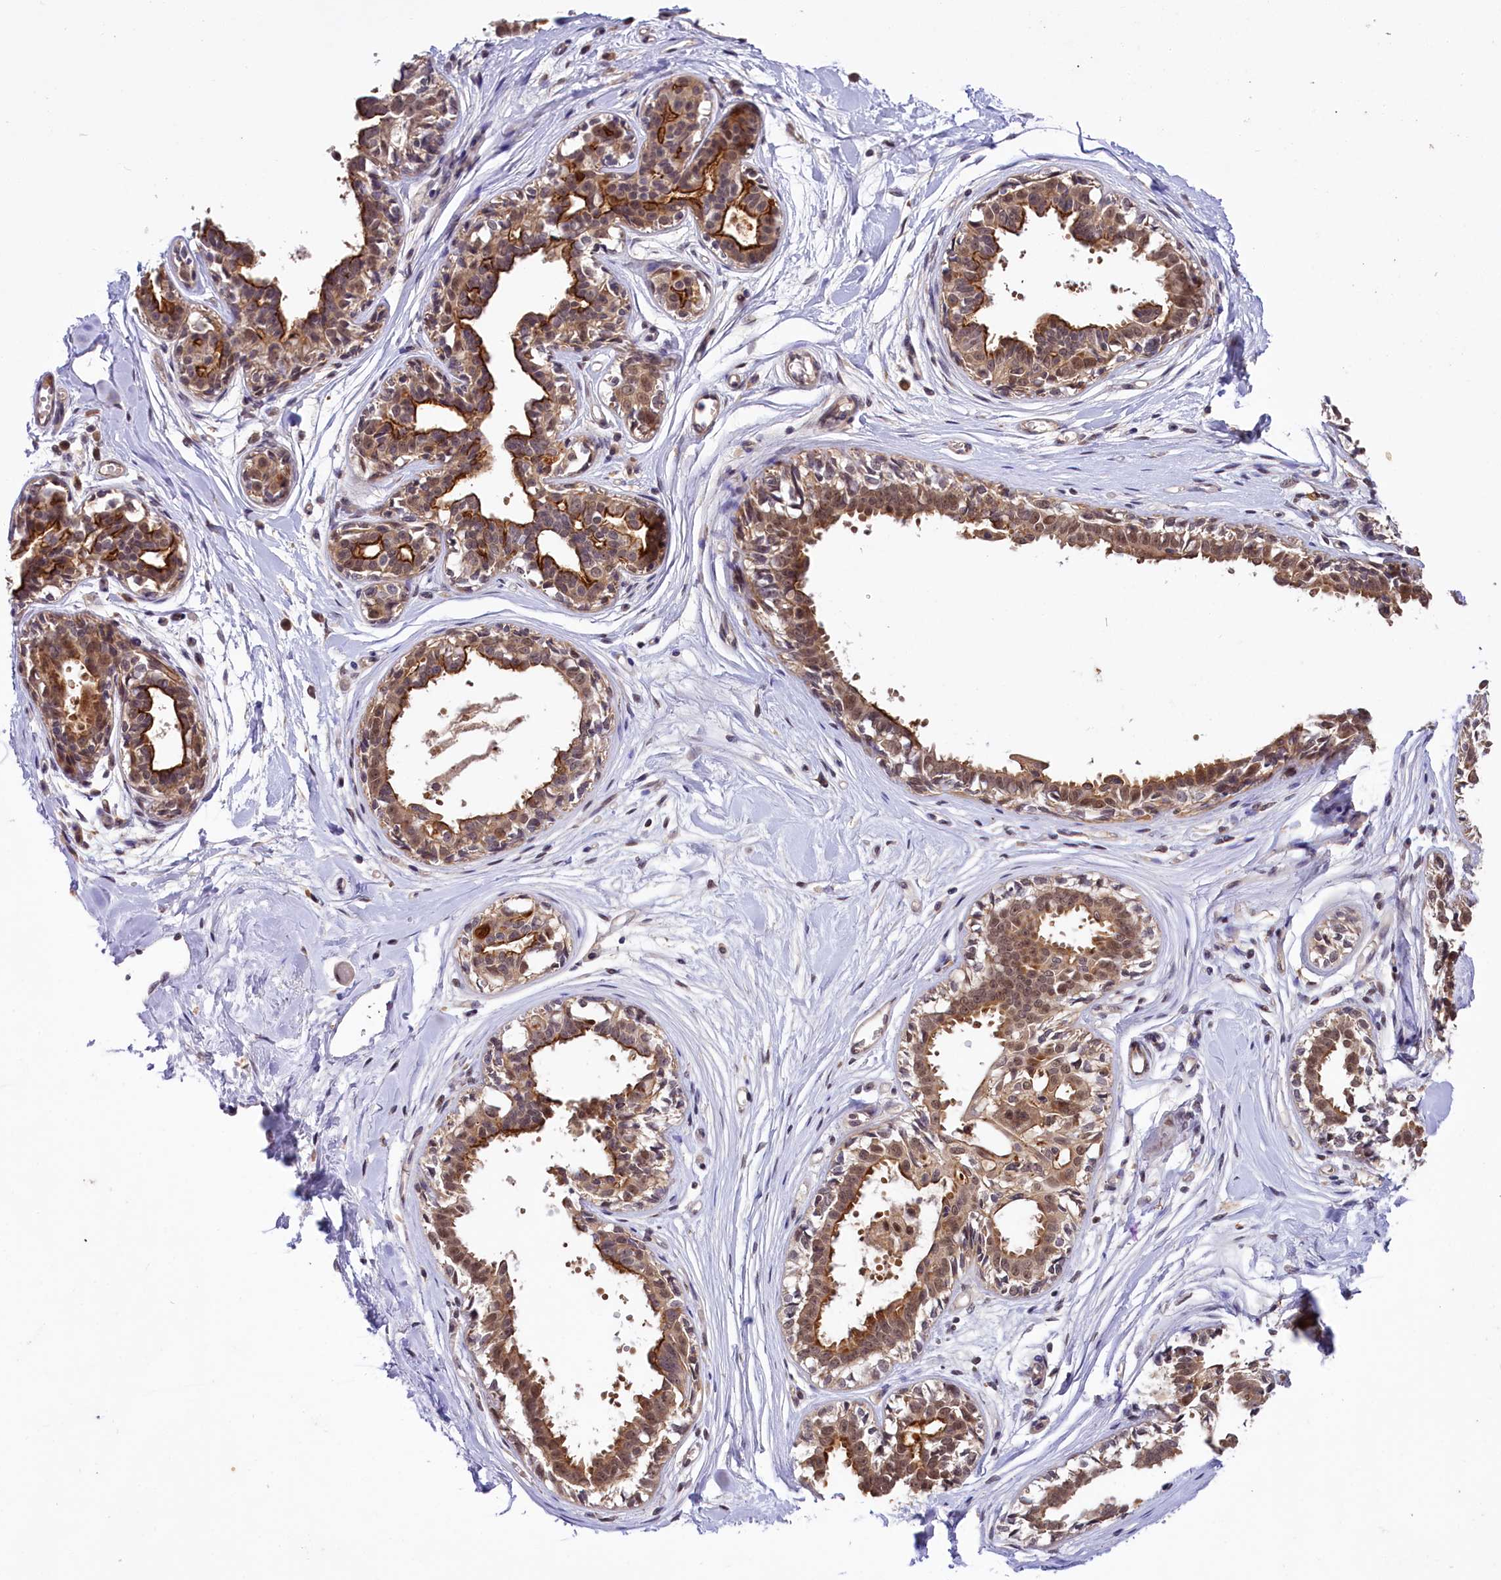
{"staining": {"intensity": "weak", "quantity": ">75%", "location": "nuclear"}, "tissue": "breast", "cell_type": "Adipocytes", "image_type": "normal", "snomed": [{"axis": "morphology", "description": "Normal tissue, NOS"}, {"axis": "topography", "description": "Breast"}], "caption": "A brown stain labels weak nuclear positivity of a protein in adipocytes of unremarkable human breast.", "gene": "UBE3A", "patient": {"sex": "female", "age": 45}}